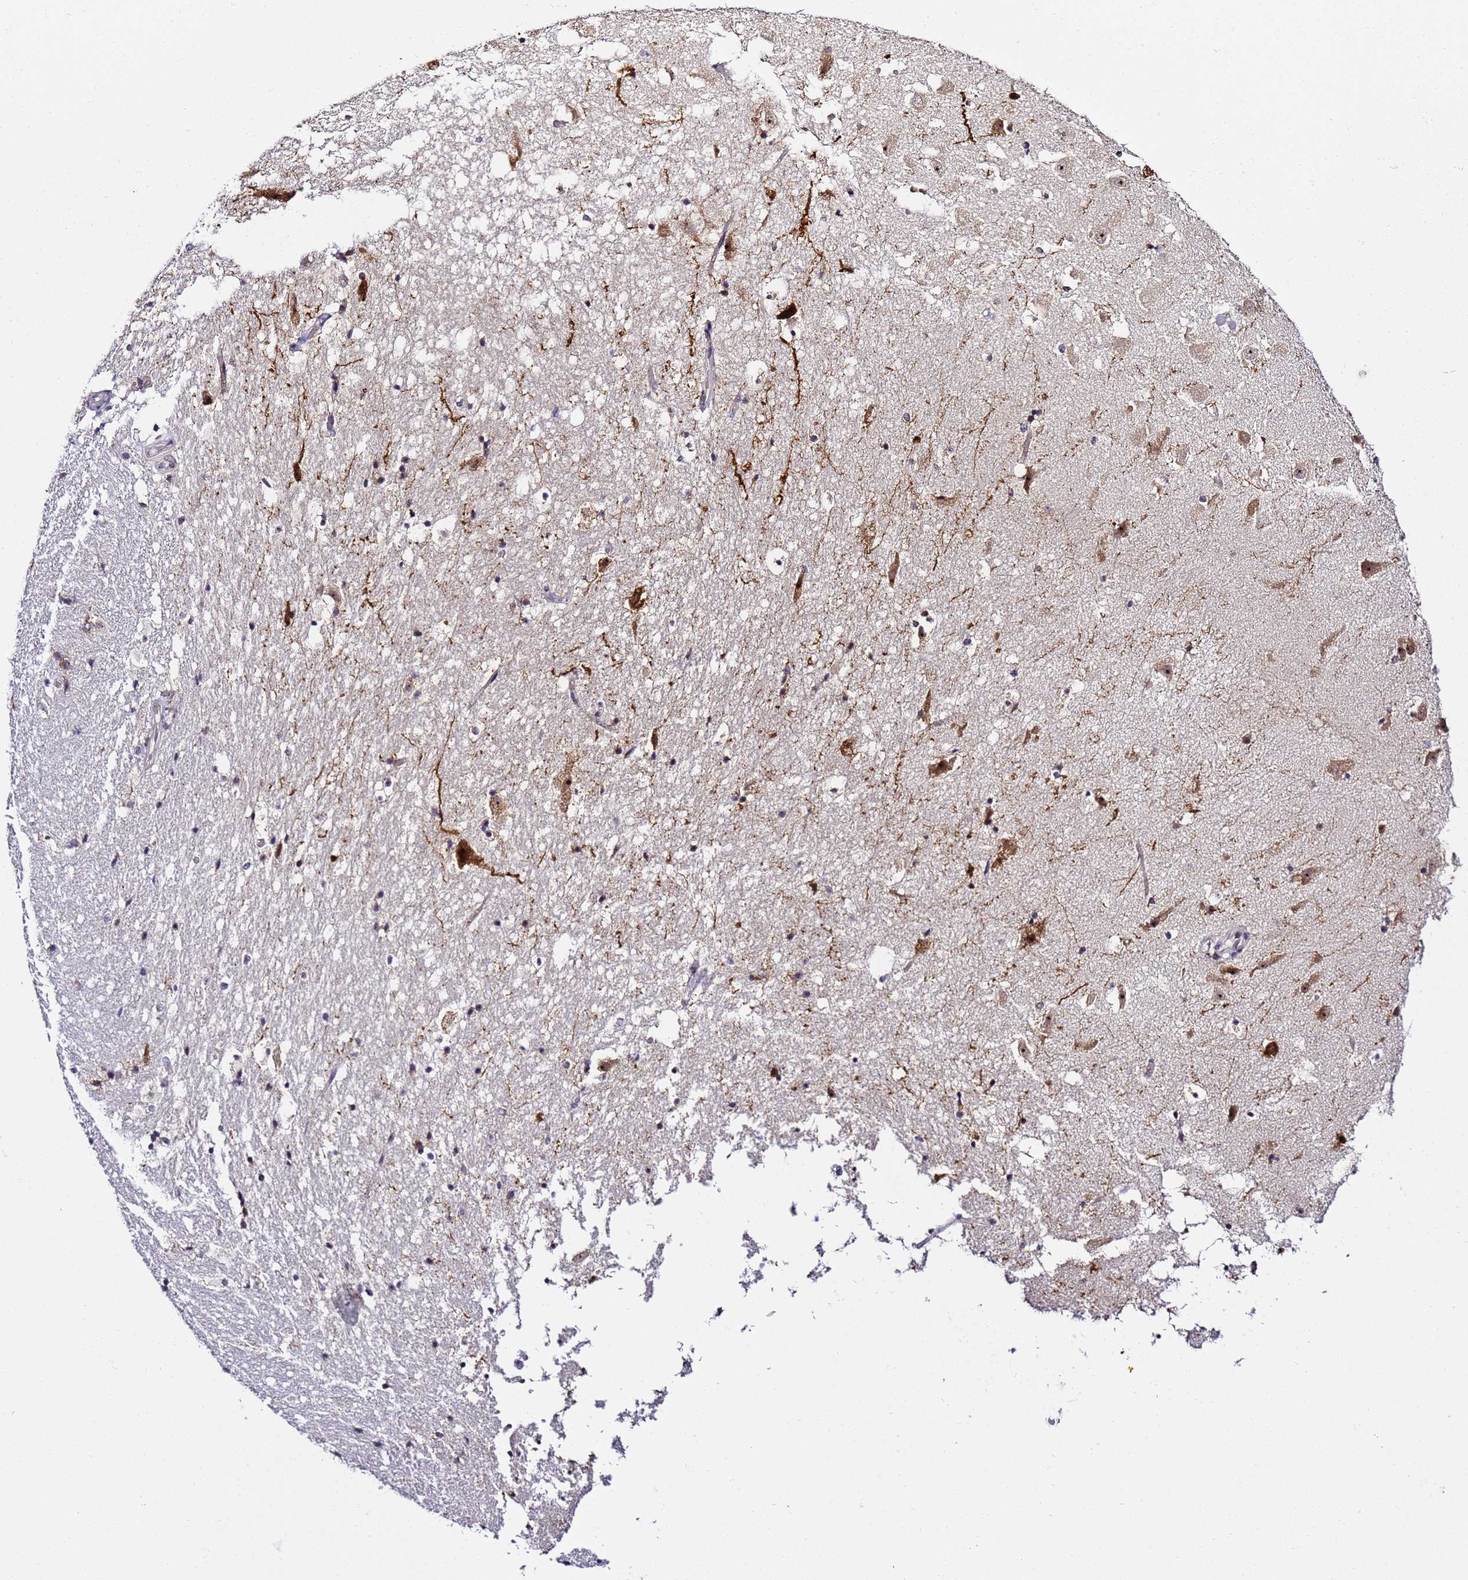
{"staining": {"intensity": "moderate", "quantity": "<25%", "location": "cytoplasmic/membranous"}, "tissue": "hippocampus", "cell_type": "Glial cells", "image_type": "normal", "snomed": [{"axis": "morphology", "description": "Normal tissue, NOS"}, {"axis": "topography", "description": "Hippocampus"}], "caption": "Immunohistochemical staining of benign hippocampus exhibits <25% levels of moderate cytoplasmic/membranous protein staining in about <25% of glial cells.", "gene": "SLX4IP", "patient": {"sex": "female", "age": 52}}